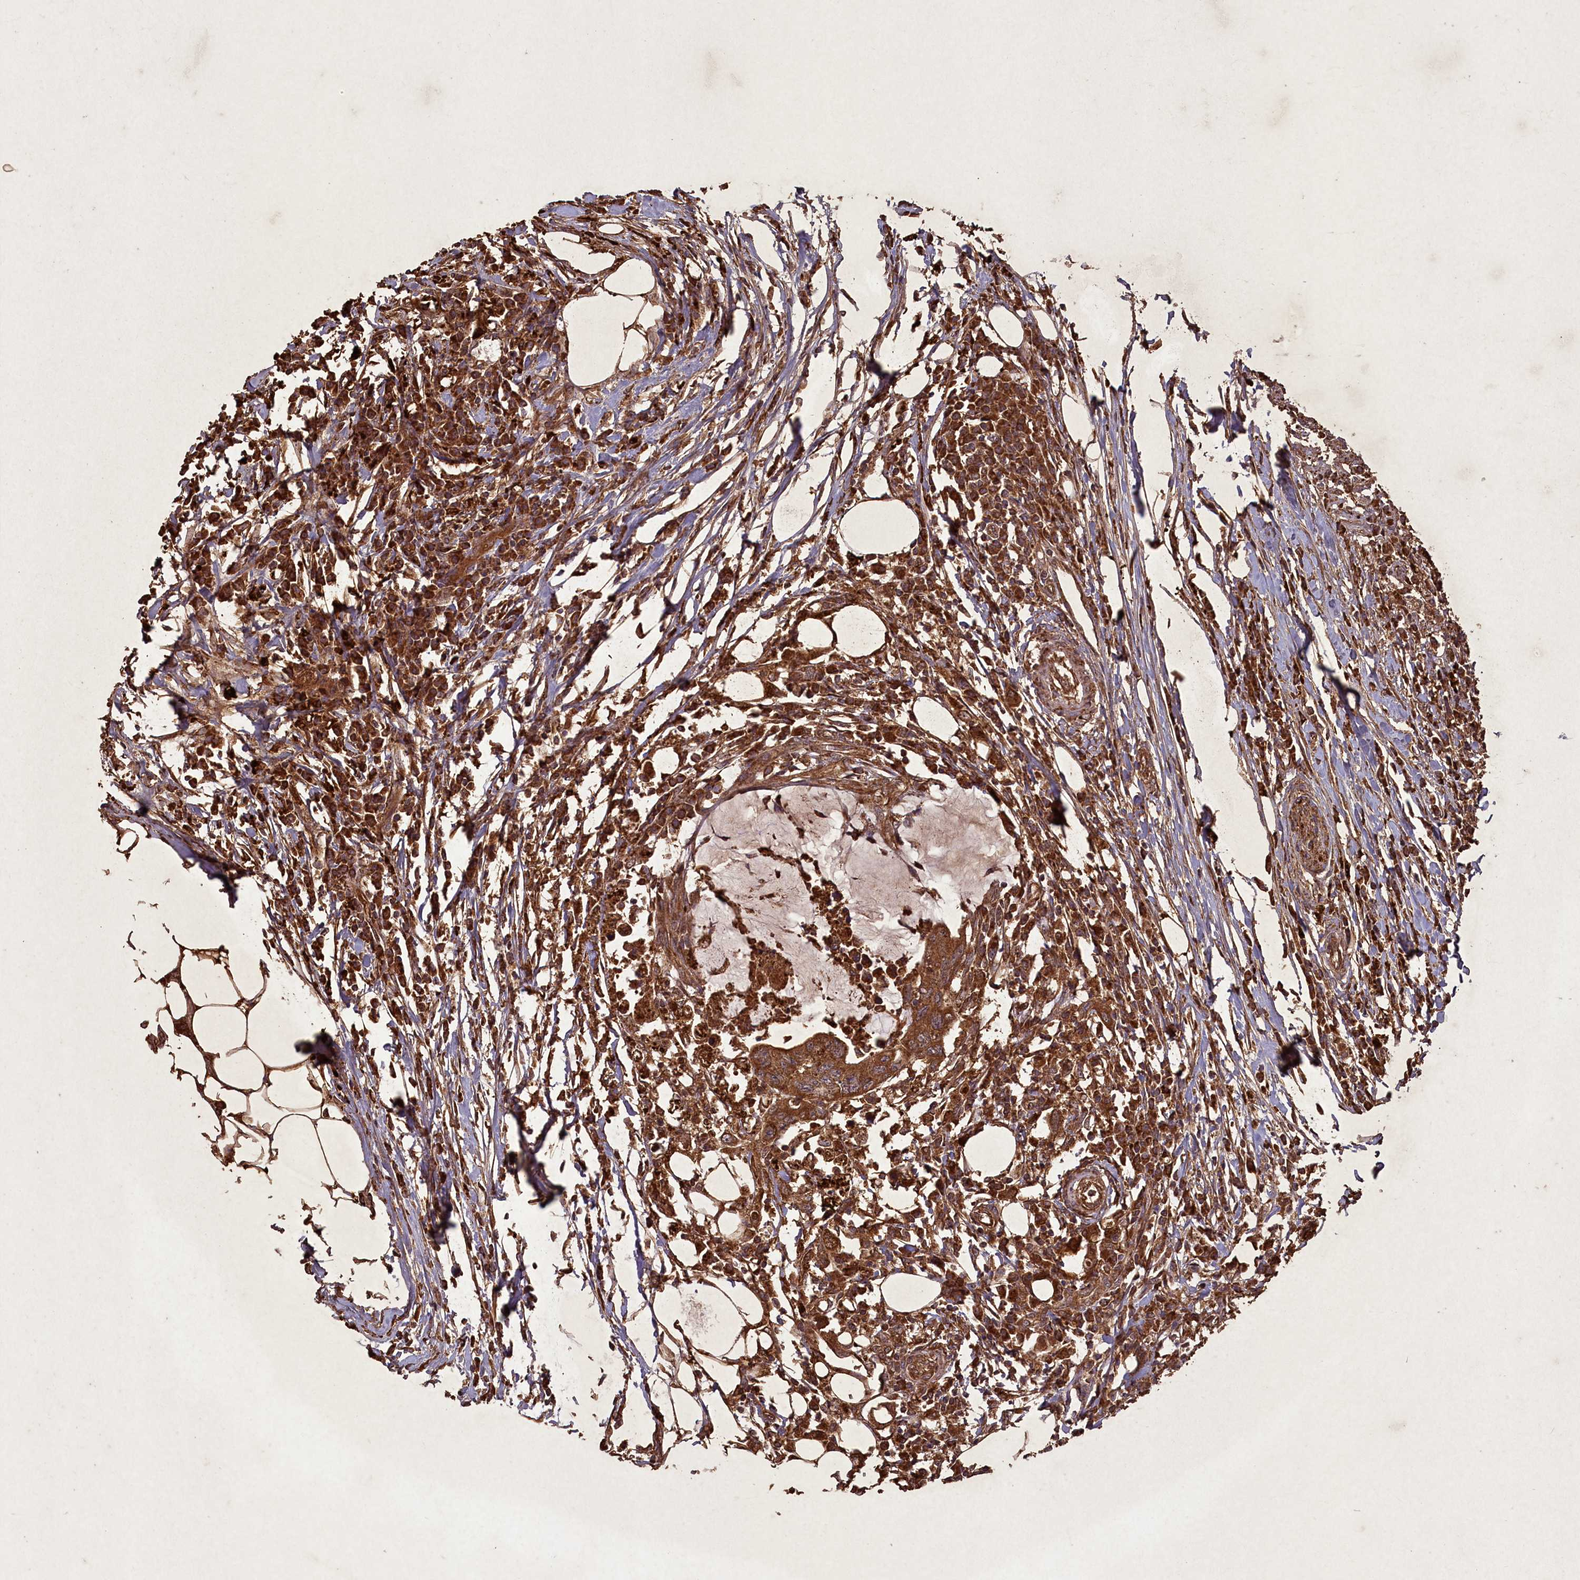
{"staining": {"intensity": "moderate", "quantity": ">75%", "location": "cytoplasmic/membranous"}, "tissue": "colorectal cancer", "cell_type": "Tumor cells", "image_type": "cancer", "snomed": [{"axis": "morphology", "description": "Adenocarcinoma, NOS"}, {"axis": "topography", "description": "Colon"}], "caption": "Colorectal cancer (adenocarcinoma) stained with immunohistochemistry displays moderate cytoplasmic/membranous staining in approximately >75% of tumor cells.", "gene": "CIAO2B", "patient": {"sex": "male", "age": 71}}